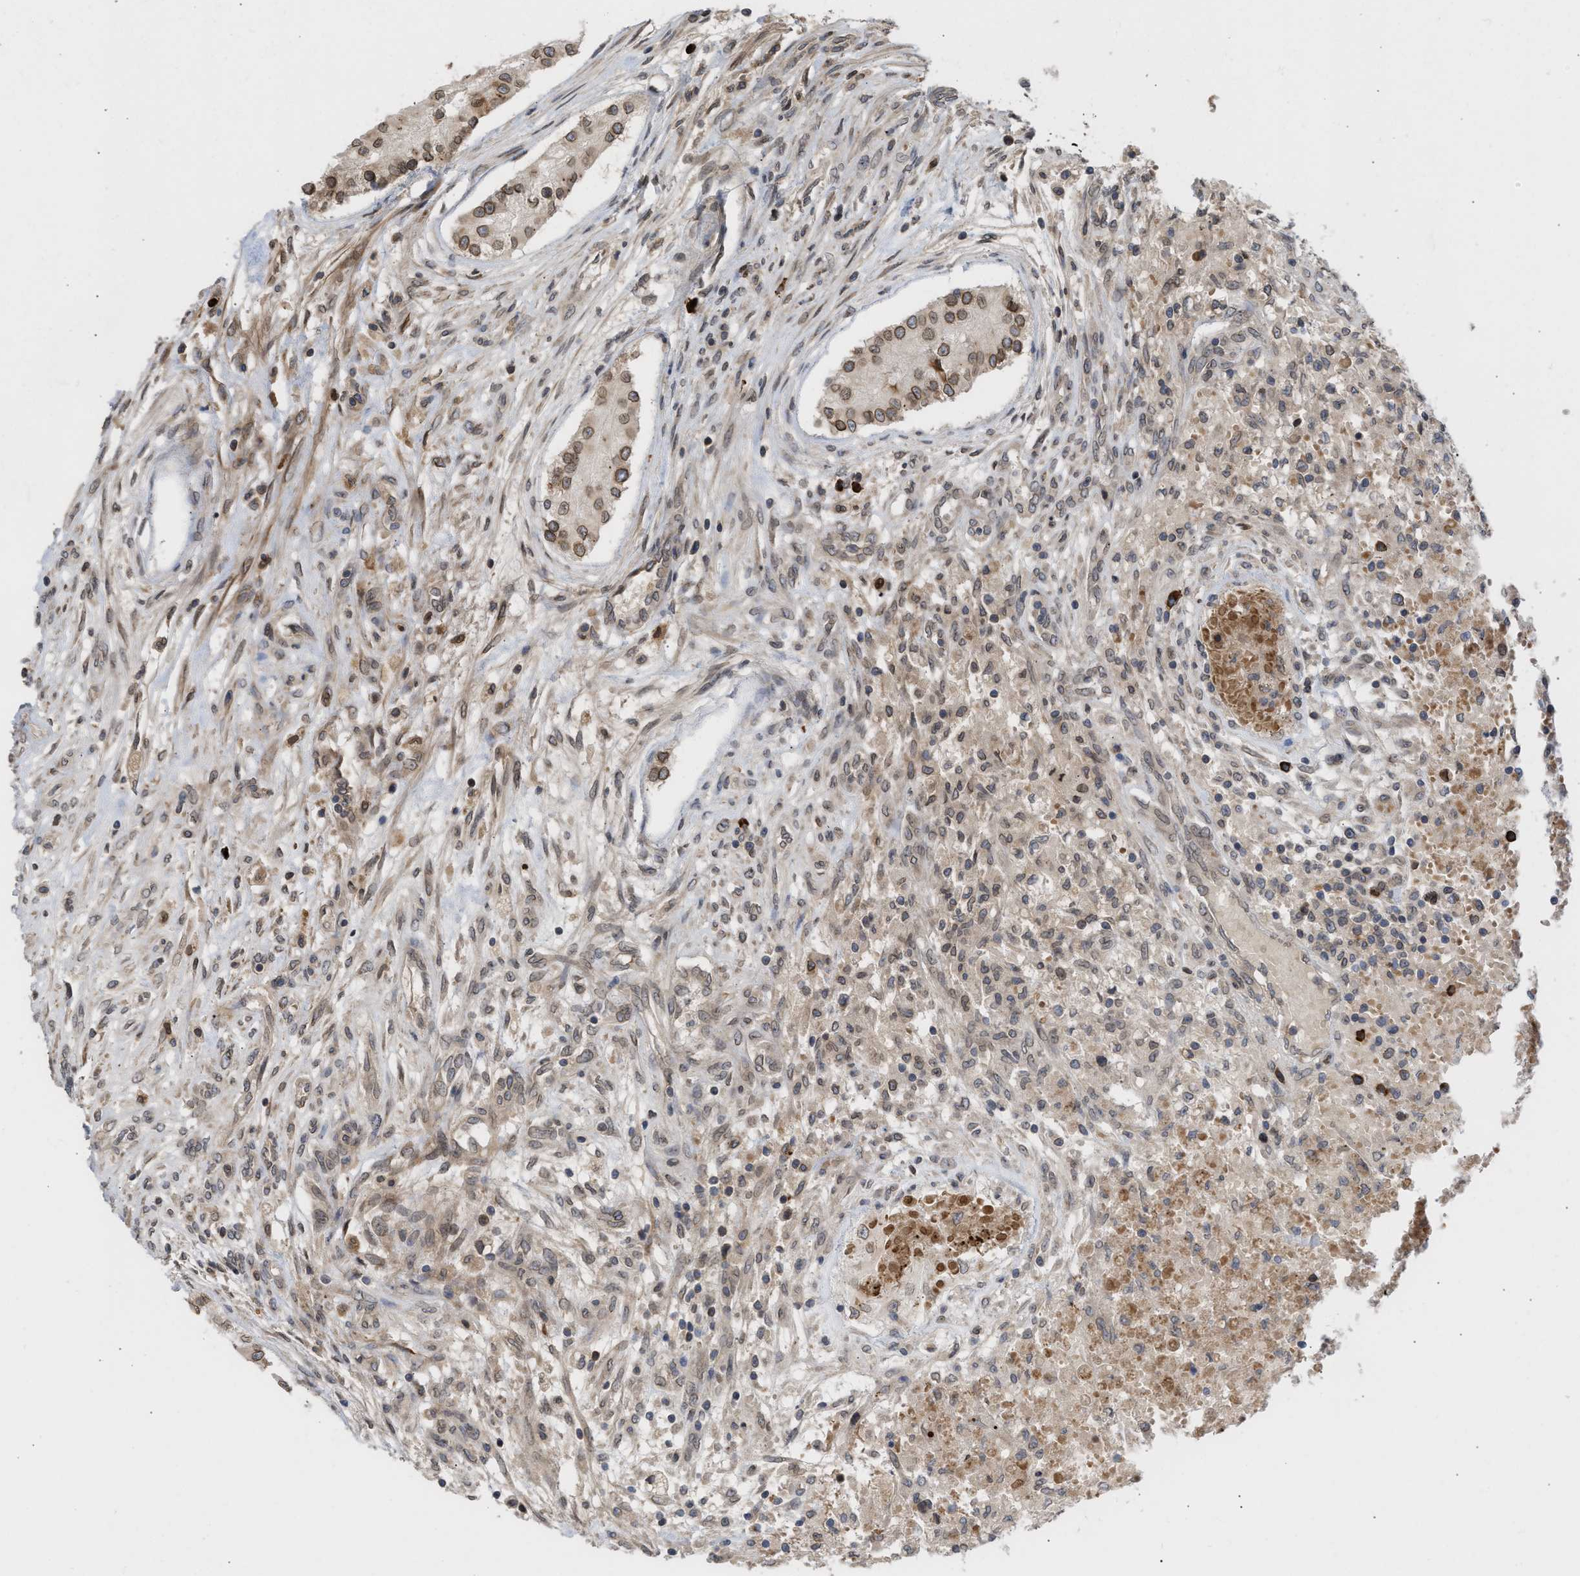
{"staining": {"intensity": "moderate", "quantity": ">75%", "location": "cytoplasmic/membranous,nuclear"}, "tissue": "testis cancer", "cell_type": "Tumor cells", "image_type": "cancer", "snomed": [{"axis": "morphology", "description": "Carcinoma, Embryonal, NOS"}, {"axis": "topography", "description": "Testis"}], "caption": "Human testis cancer (embryonal carcinoma) stained for a protein (brown) displays moderate cytoplasmic/membranous and nuclear positive staining in approximately >75% of tumor cells.", "gene": "NUP62", "patient": {"sex": "male", "age": 25}}